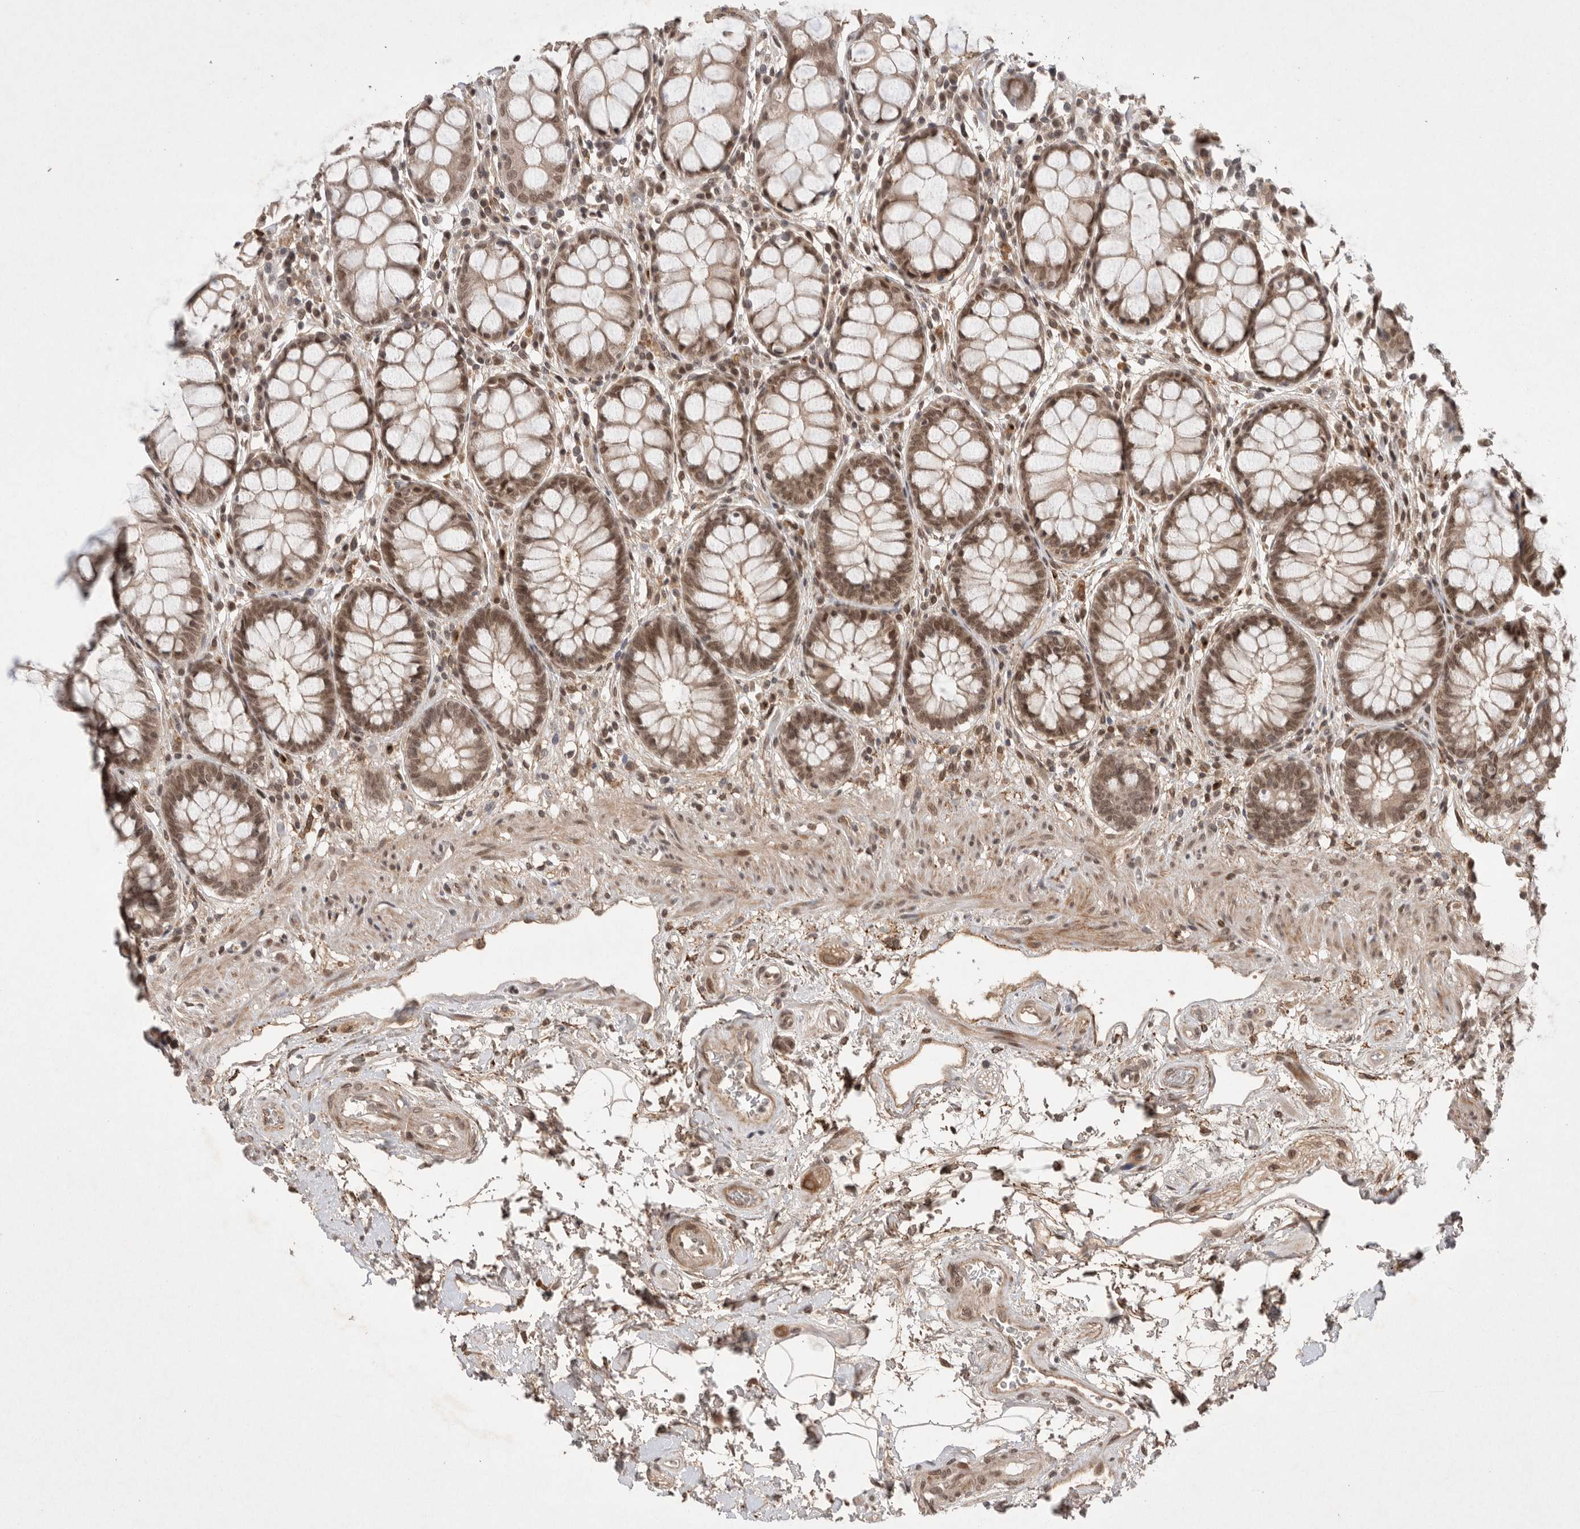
{"staining": {"intensity": "strong", "quantity": ">75%", "location": "cytoplasmic/membranous,nuclear"}, "tissue": "rectum", "cell_type": "Glandular cells", "image_type": "normal", "snomed": [{"axis": "morphology", "description": "Normal tissue, NOS"}, {"axis": "topography", "description": "Rectum"}], "caption": "IHC (DAB (3,3'-diaminobenzidine)) staining of unremarkable rectum reveals strong cytoplasmic/membranous,nuclear protein expression in about >75% of glandular cells. (DAB = brown stain, brightfield microscopy at high magnification).", "gene": "LEMD3", "patient": {"sex": "male", "age": 64}}